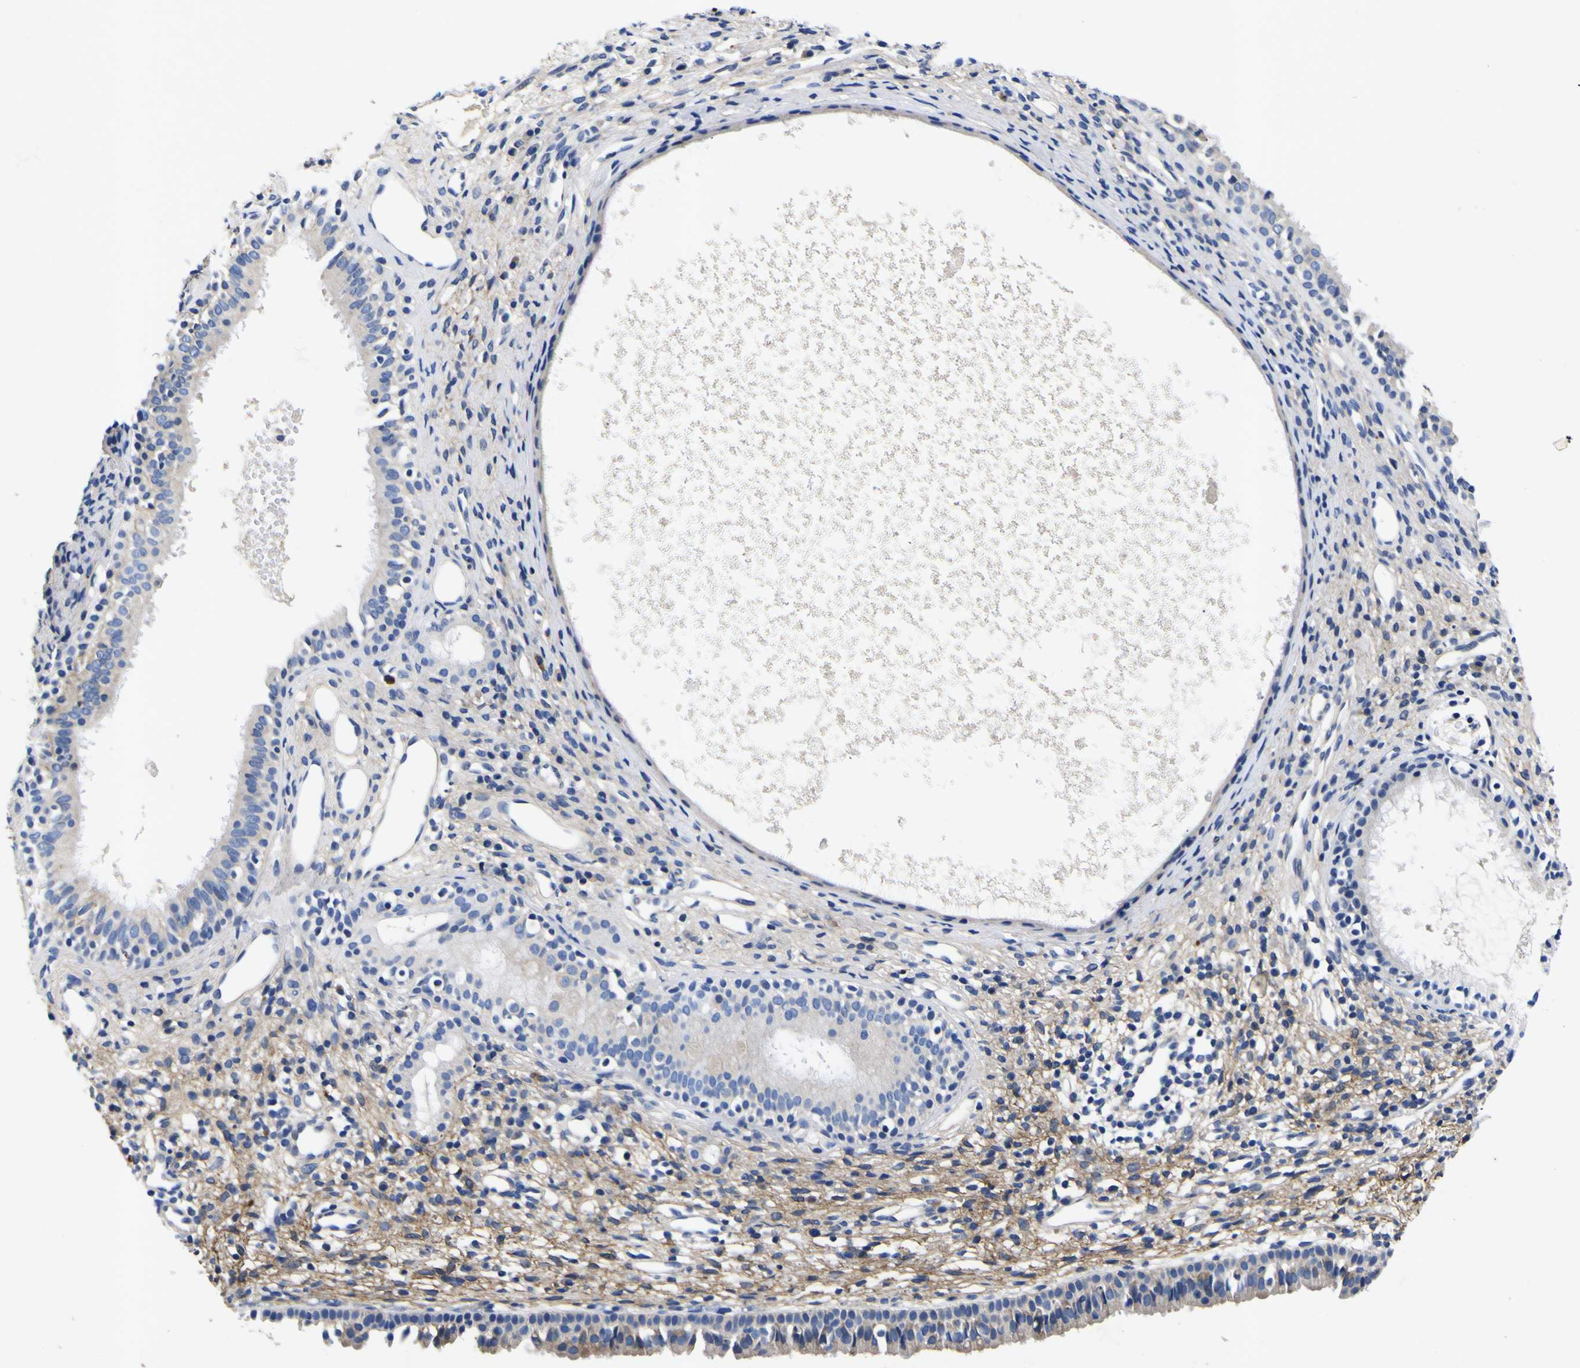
{"staining": {"intensity": "weak", "quantity": ">75%", "location": "cytoplasmic/membranous"}, "tissue": "nasopharynx", "cell_type": "Respiratory epithelial cells", "image_type": "normal", "snomed": [{"axis": "morphology", "description": "Normal tissue, NOS"}, {"axis": "topography", "description": "Nasopharynx"}], "caption": "Protein staining of normal nasopharynx exhibits weak cytoplasmic/membranous staining in about >75% of respiratory epithelial cells. The protein is shown in brown color, while the nuclei are stained blue.", "gene": "VASN", "patient": {"sex": "male", "age": 22}}